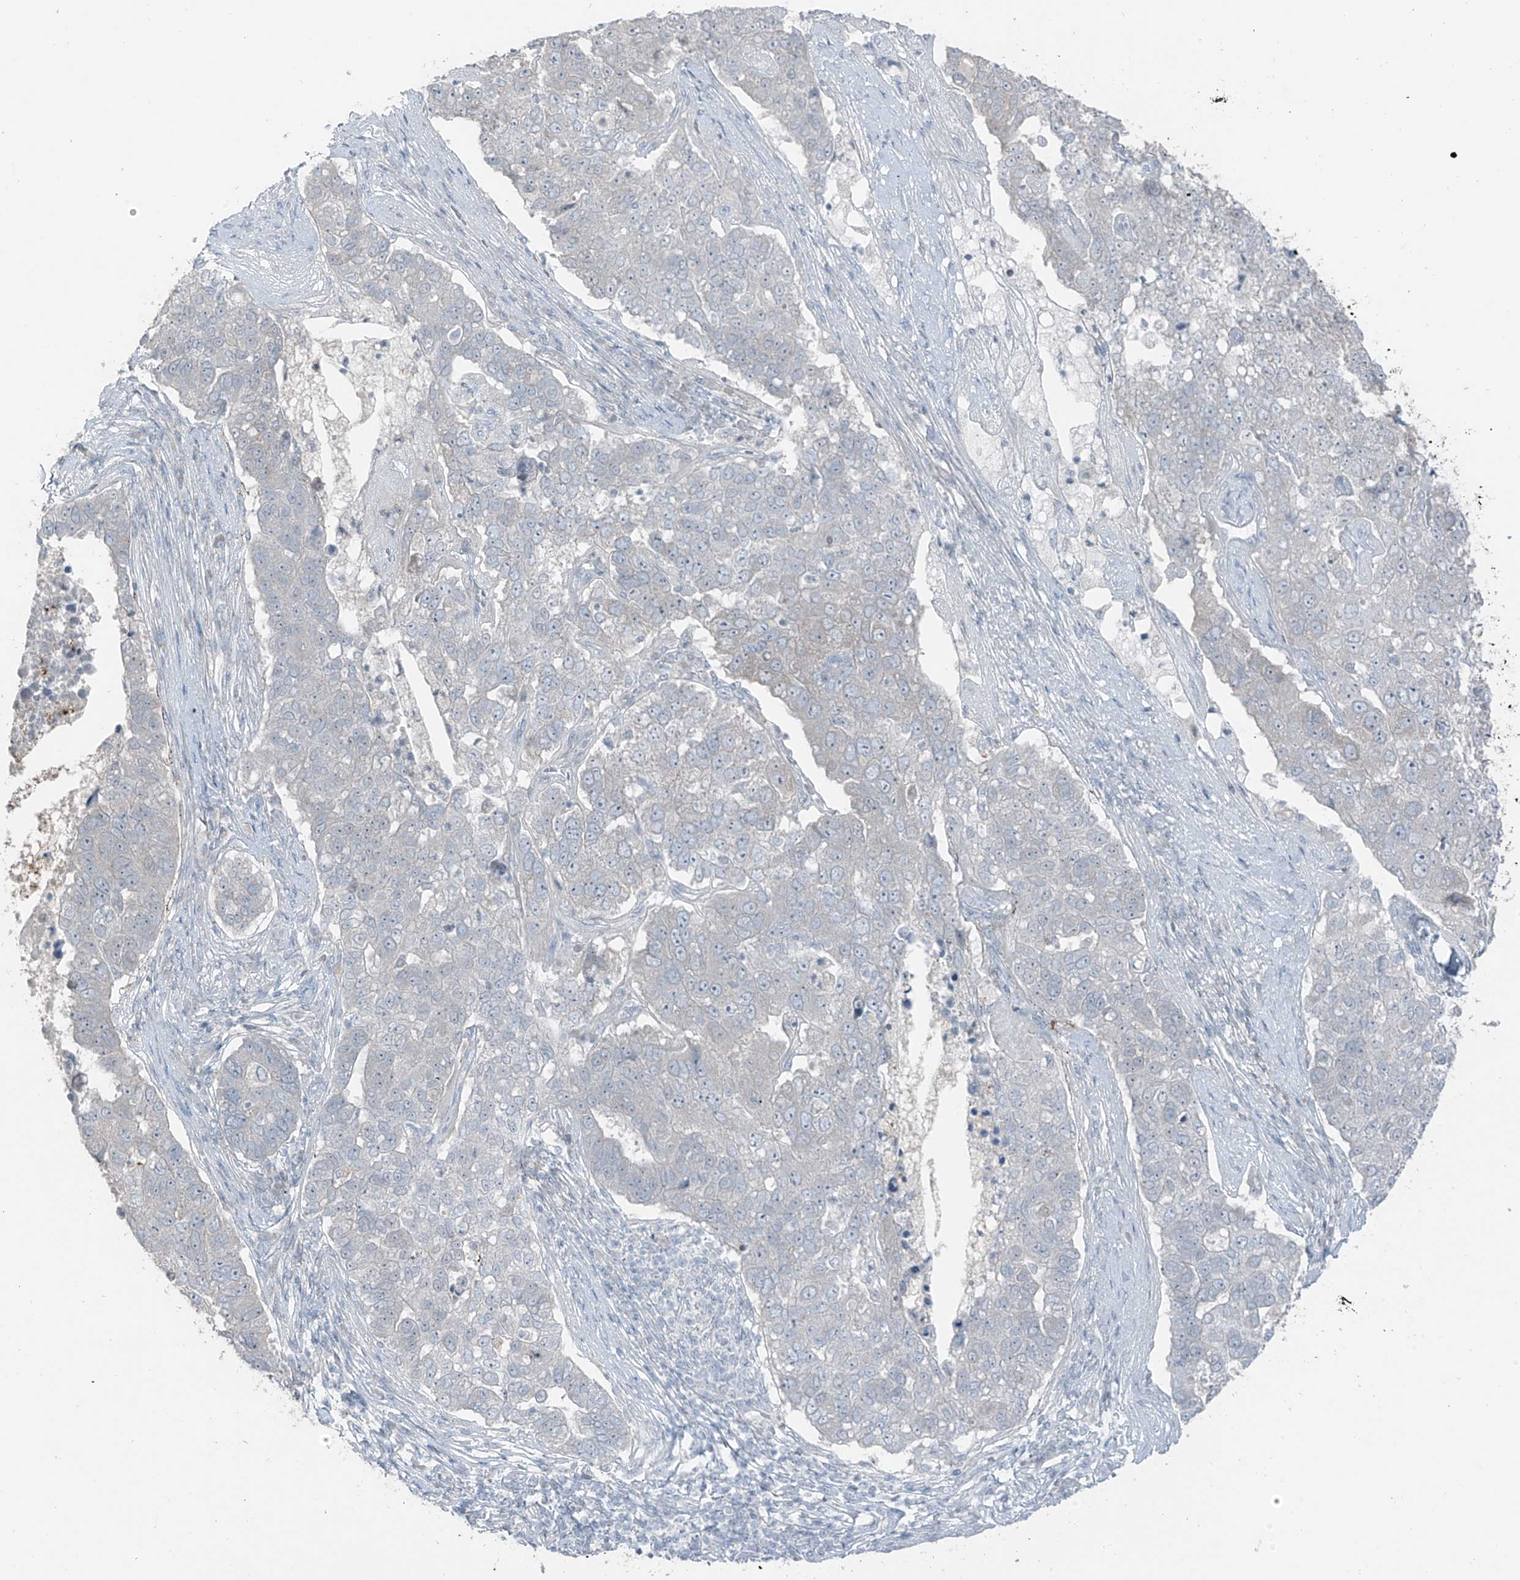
{"staining": {"intensity": "negative", "quantity": "none", "location": "none"}, "tissue": "pancreatic cancer", "cell_type": "Tumor cells", "image_type": "cancer", "snomed": [{"axis": "morphology", "description": "Adenocarcinoma, NOS"}, {"axis": "topography", "description": "Pancreas"}], "caption": "The histopathology image shows no staining of tumor cells in adenocarcinoma (pancreatic).", "gene": "PRDM6", "patient": {"sex": "female", "age": 61}}